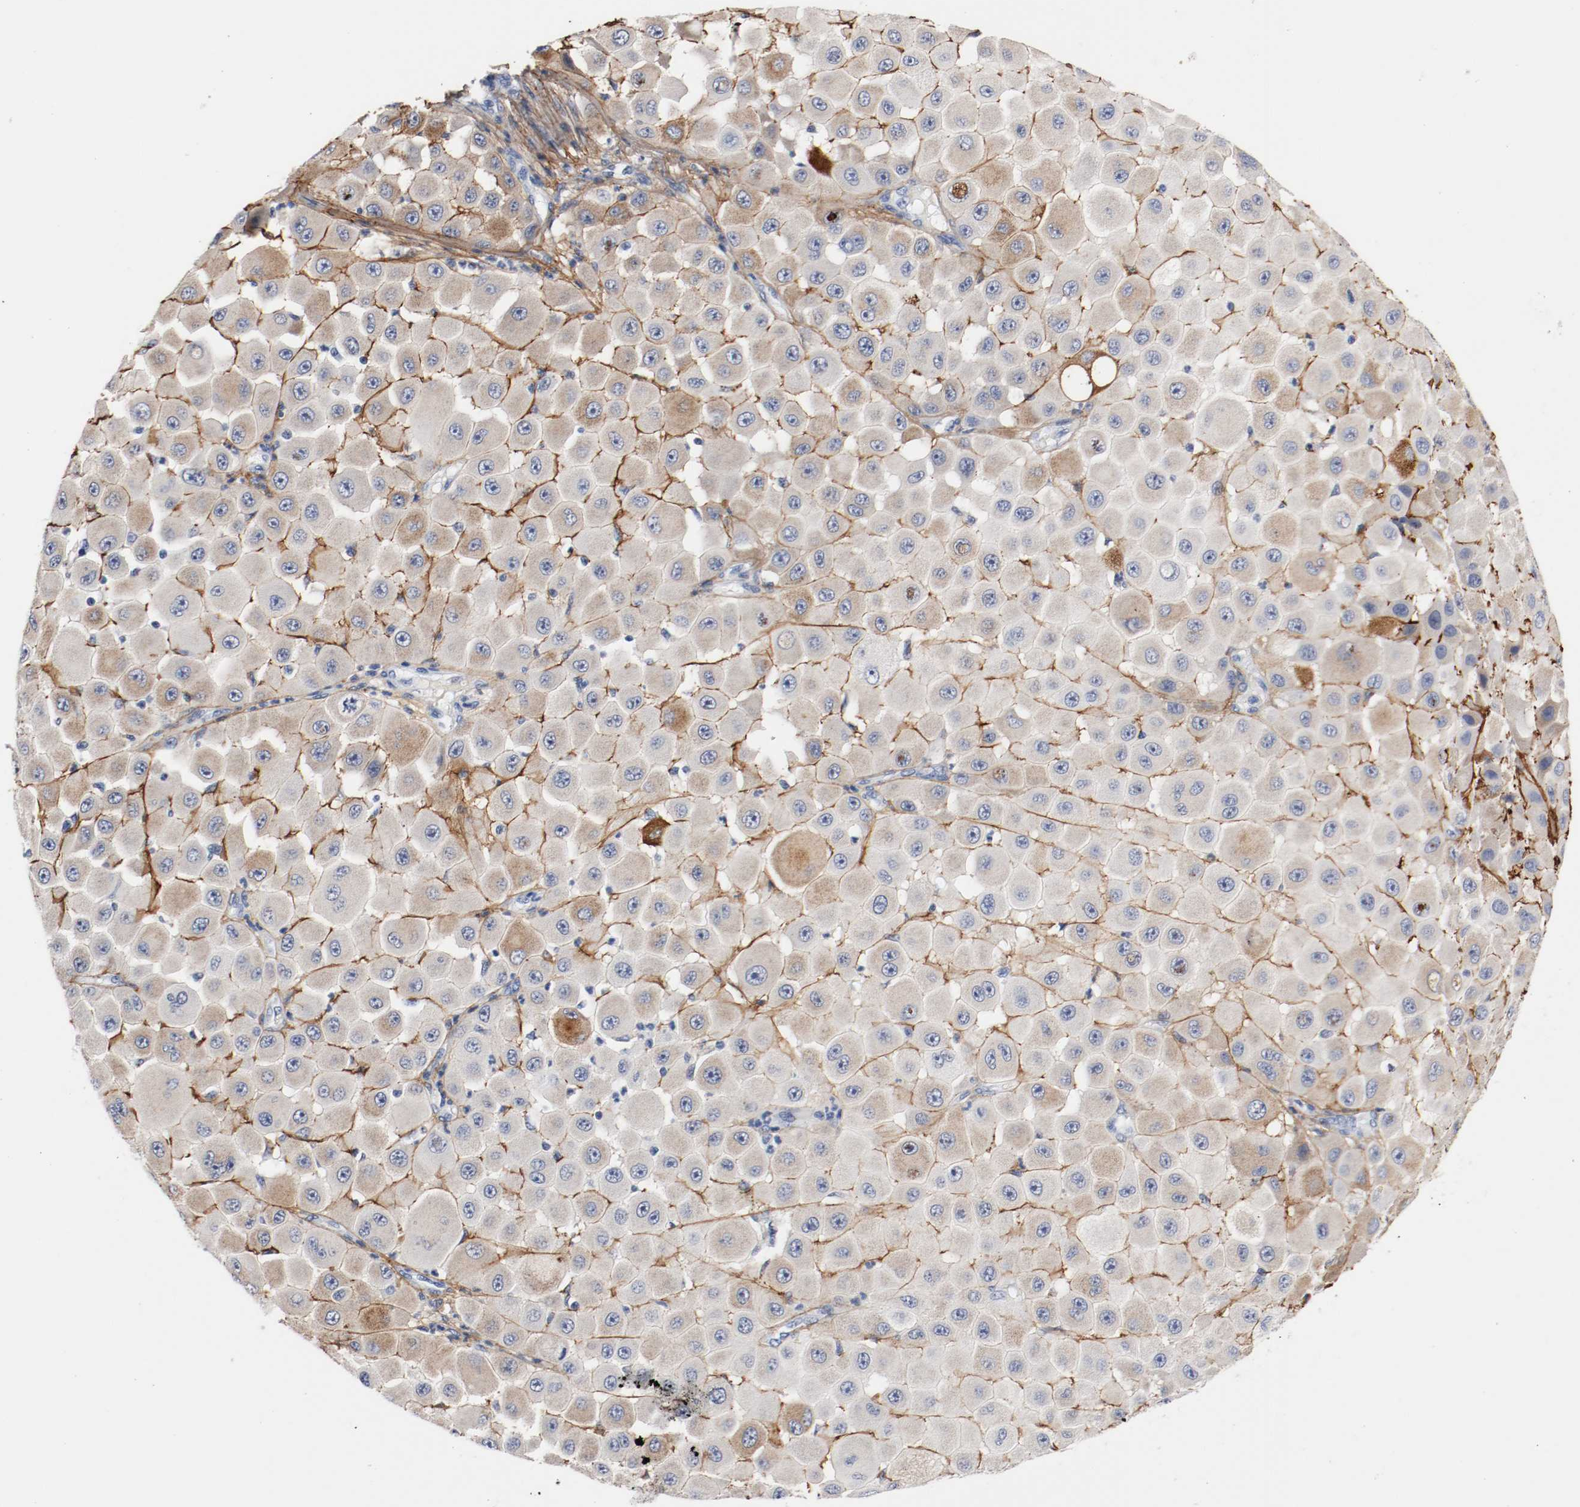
{"staining": {"intensity": "moderate", "quantity": "25%-75%", "location": "cytoplasmic/membranous"}, "tissue": "melanoma", "cell_type": "Tumor cells", "image_type": "cancer", "snomed": [{"axis": "morphology", "description": "Malignant melanoma, NOS"}, {"axis": "topography", "description": "Skin"}], "caption": "Malignant melanoma was stained to show a protein in brown. There is medium levels of moderate cytoplasmic/membranous positivity in about 25%-75% of tumor cells. (Brightfield microscopy of DAB IHC at high magnification).", "gene": "TNC", "patient": {"sex": "female", "age": 81}}